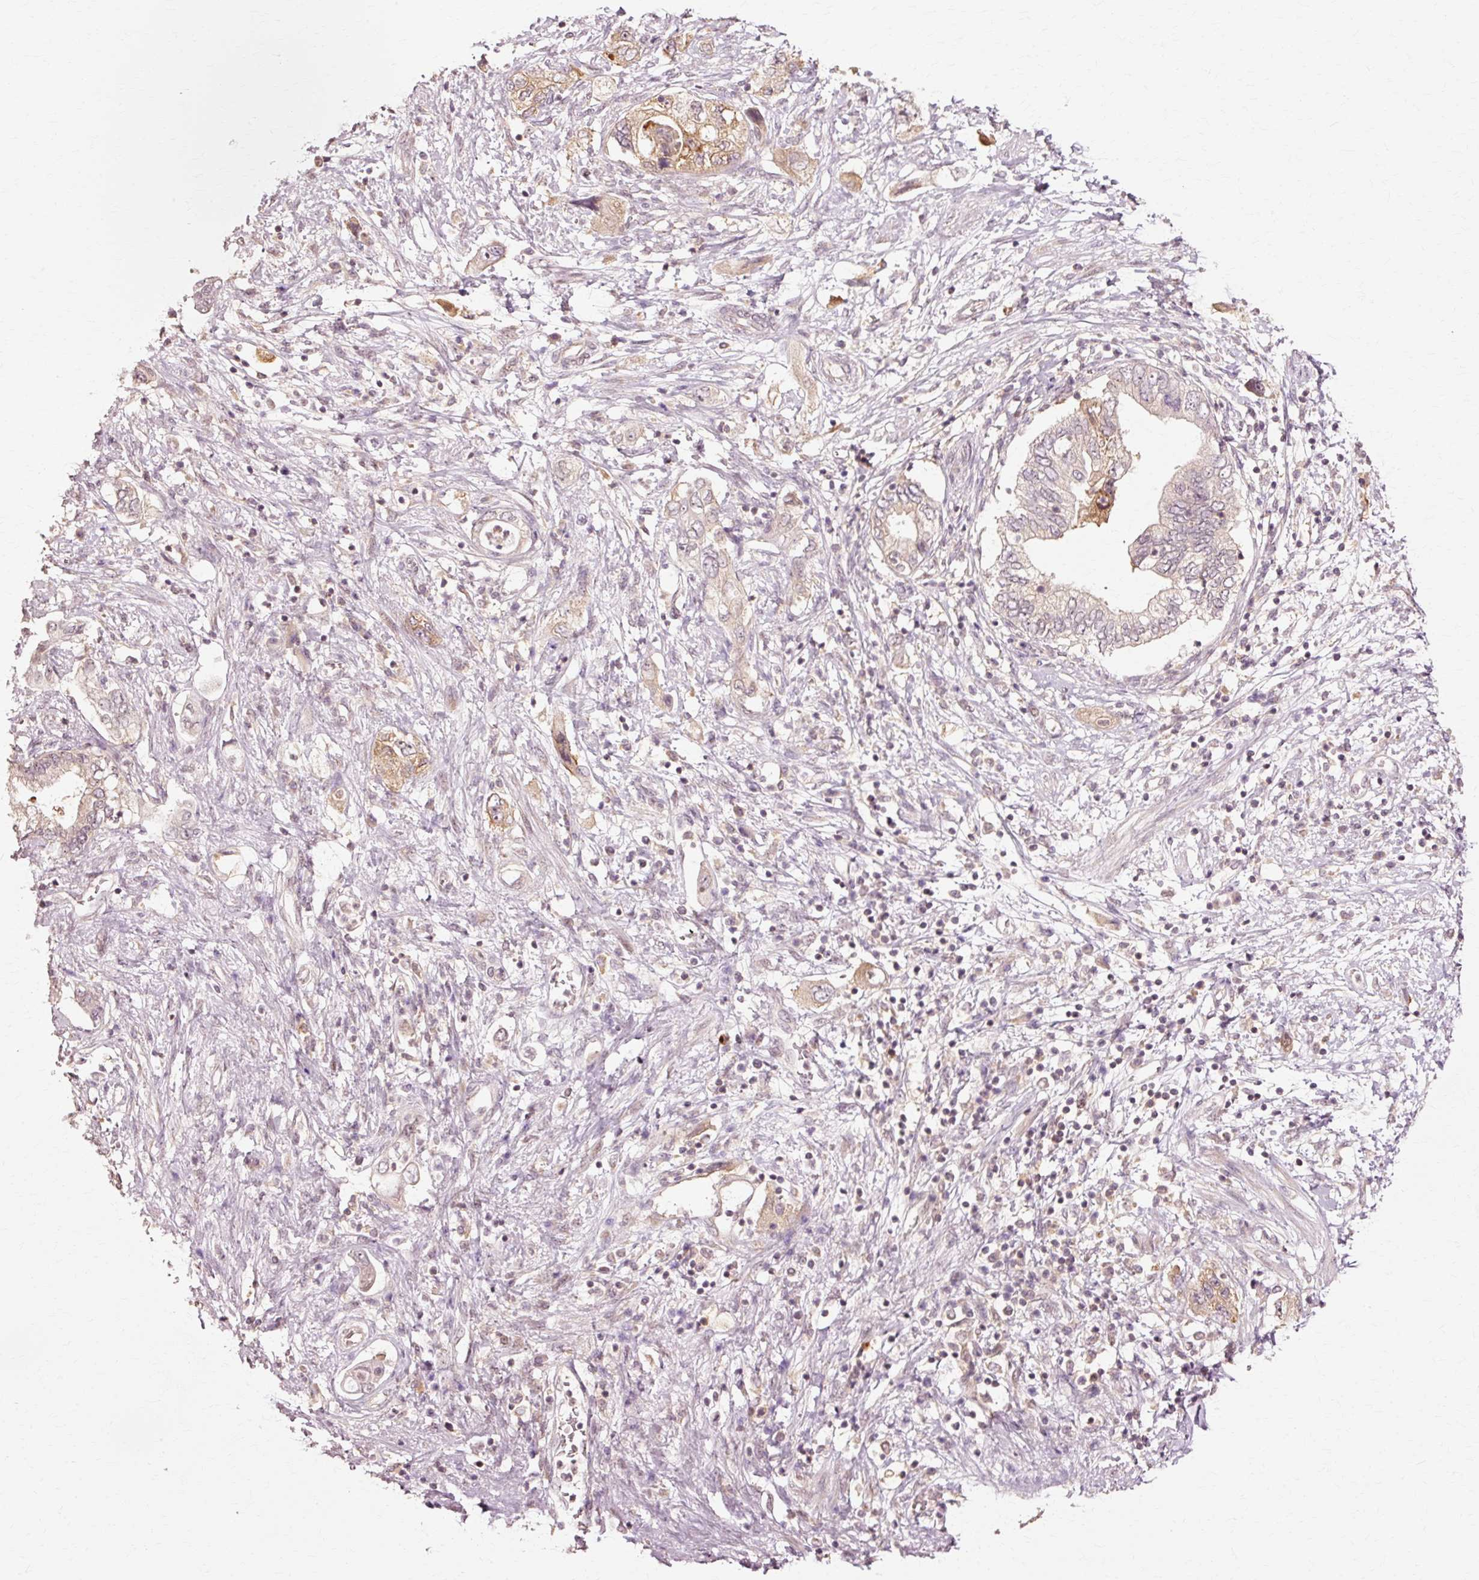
{"staining": {"intensity": "weak", "quantity": ">75%", "location": "cytoplasmic/membranous"}, "tissue": "pancreatic cancer", "cell_type": "Tumor cells", "image_type": "cancer", "snomed": [{"axis": "morphology", "description": "Adenocarcinoma, NOS"}, {"axis": "topography", "description": "Pancreas"}], "caption": "The histopathology image exhibits a brown stain indicating the presence of a protein in the cytoplasmic/membranous of tumor cells in pancreatic adenocarcinoma. Immunohistochemistry (ihc) stains the protein in brown and the nuclei are stained blue.", "gene": "RGPD5", "patient": {"sex": "female", "age": 73}}